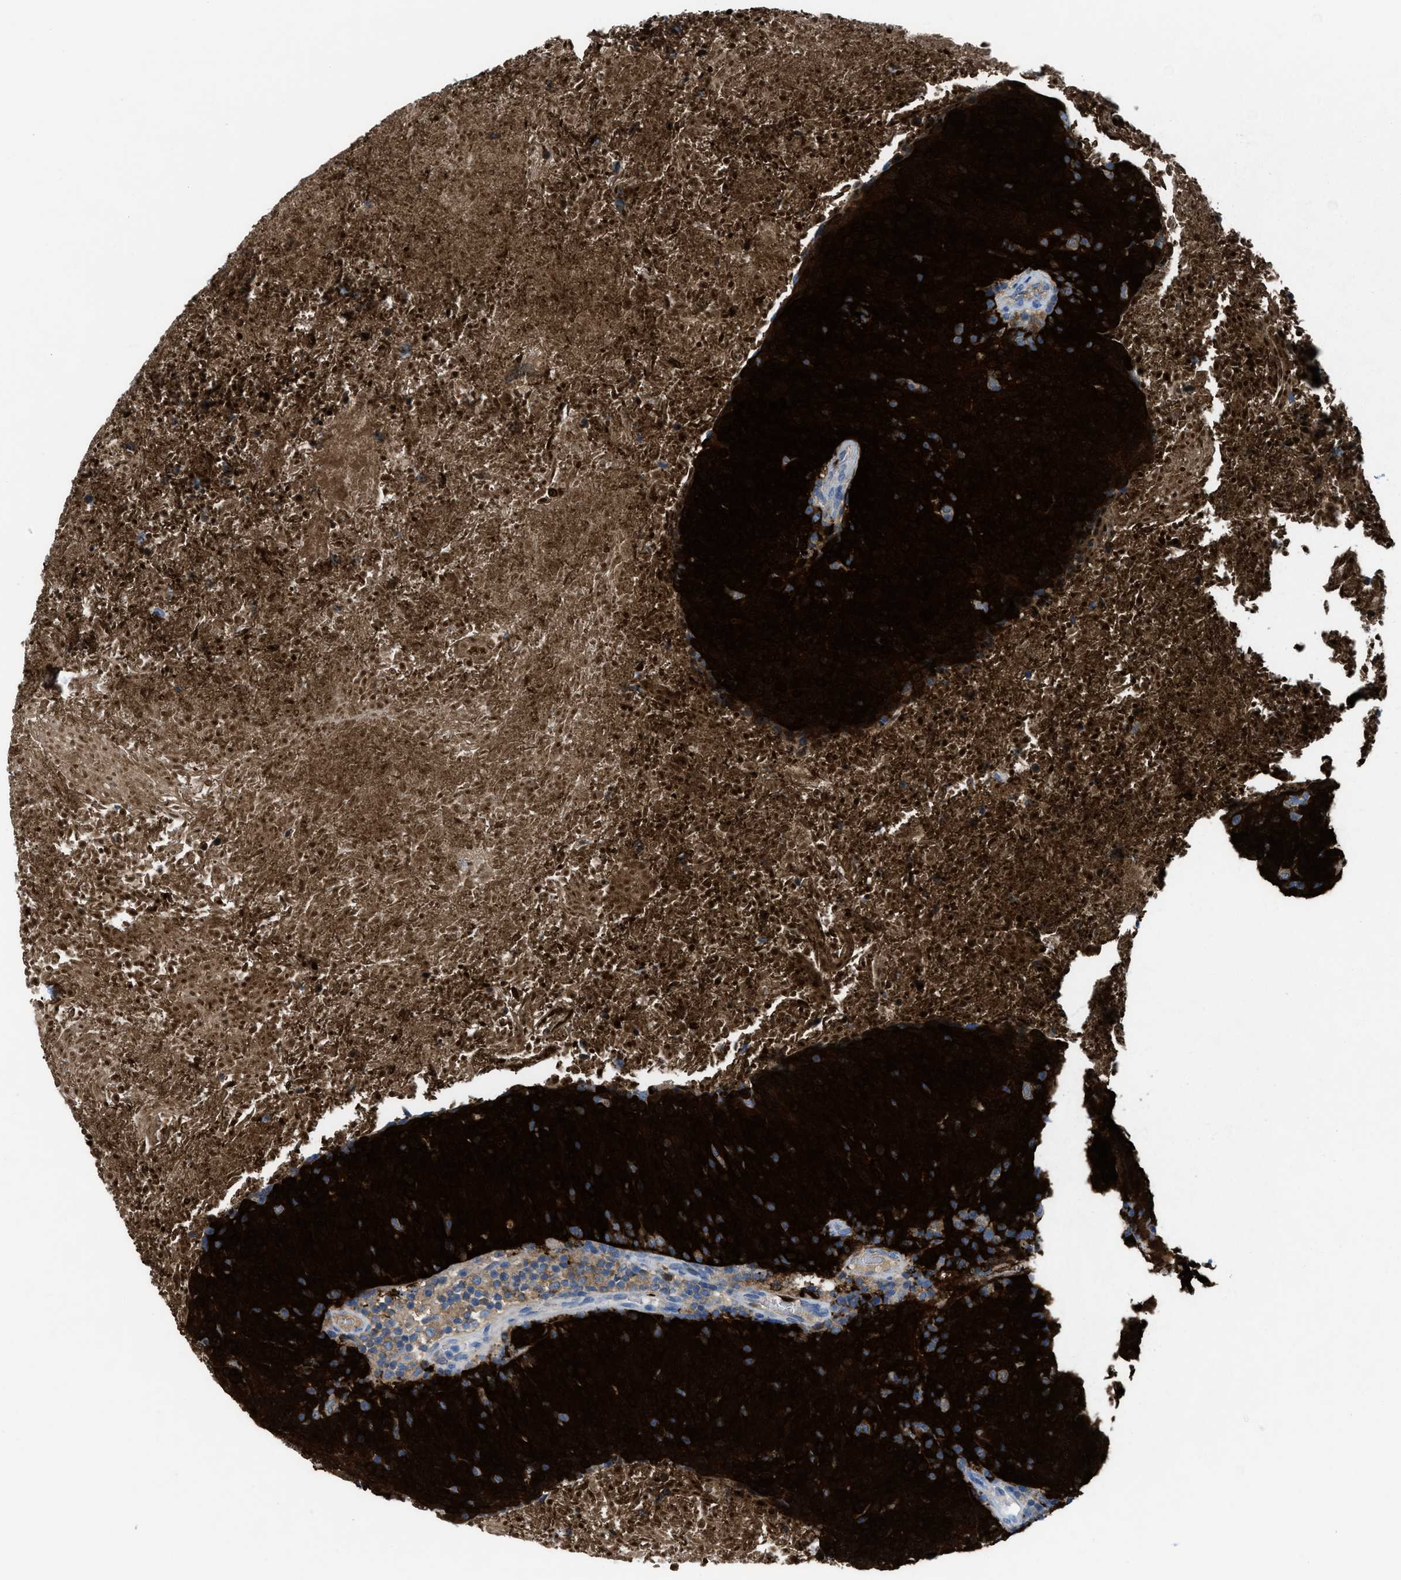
{"staining": {"intensity": "strong", "quantity": ">75%", "location": "cytoplasmic/membranous,nuclear"}, "tissue": "head and neck cancer", "cell_type": "Tumor cells", "image_type": "cancer", "snomed": [{"axis": "morphology", "description": "Squamous cell carcinoma, NOS"}, {"axis": "morphology", "description": "Squamous cell carcinoma, metastatic, NOS"}, {"axis": "topography", "description": "Lymph node"}, {"axis": "topography", "description": "Head-Neck"}], "caption": "Immunohistochemistry (IHC) of human metastatic squamous cell carcinoma (head and neck) displays high levels of strong cytoplasmic/membranous and nuclear expression in about >75% of tumor cells. The staining was performed using DAB (3,3'-diaminobenzidine), with brown indicating positive protein expression. Nuclei are stained blue with hematoxylin.", "gene": "CDKN2A", "patient": {"sex": "male", "age": 62}}